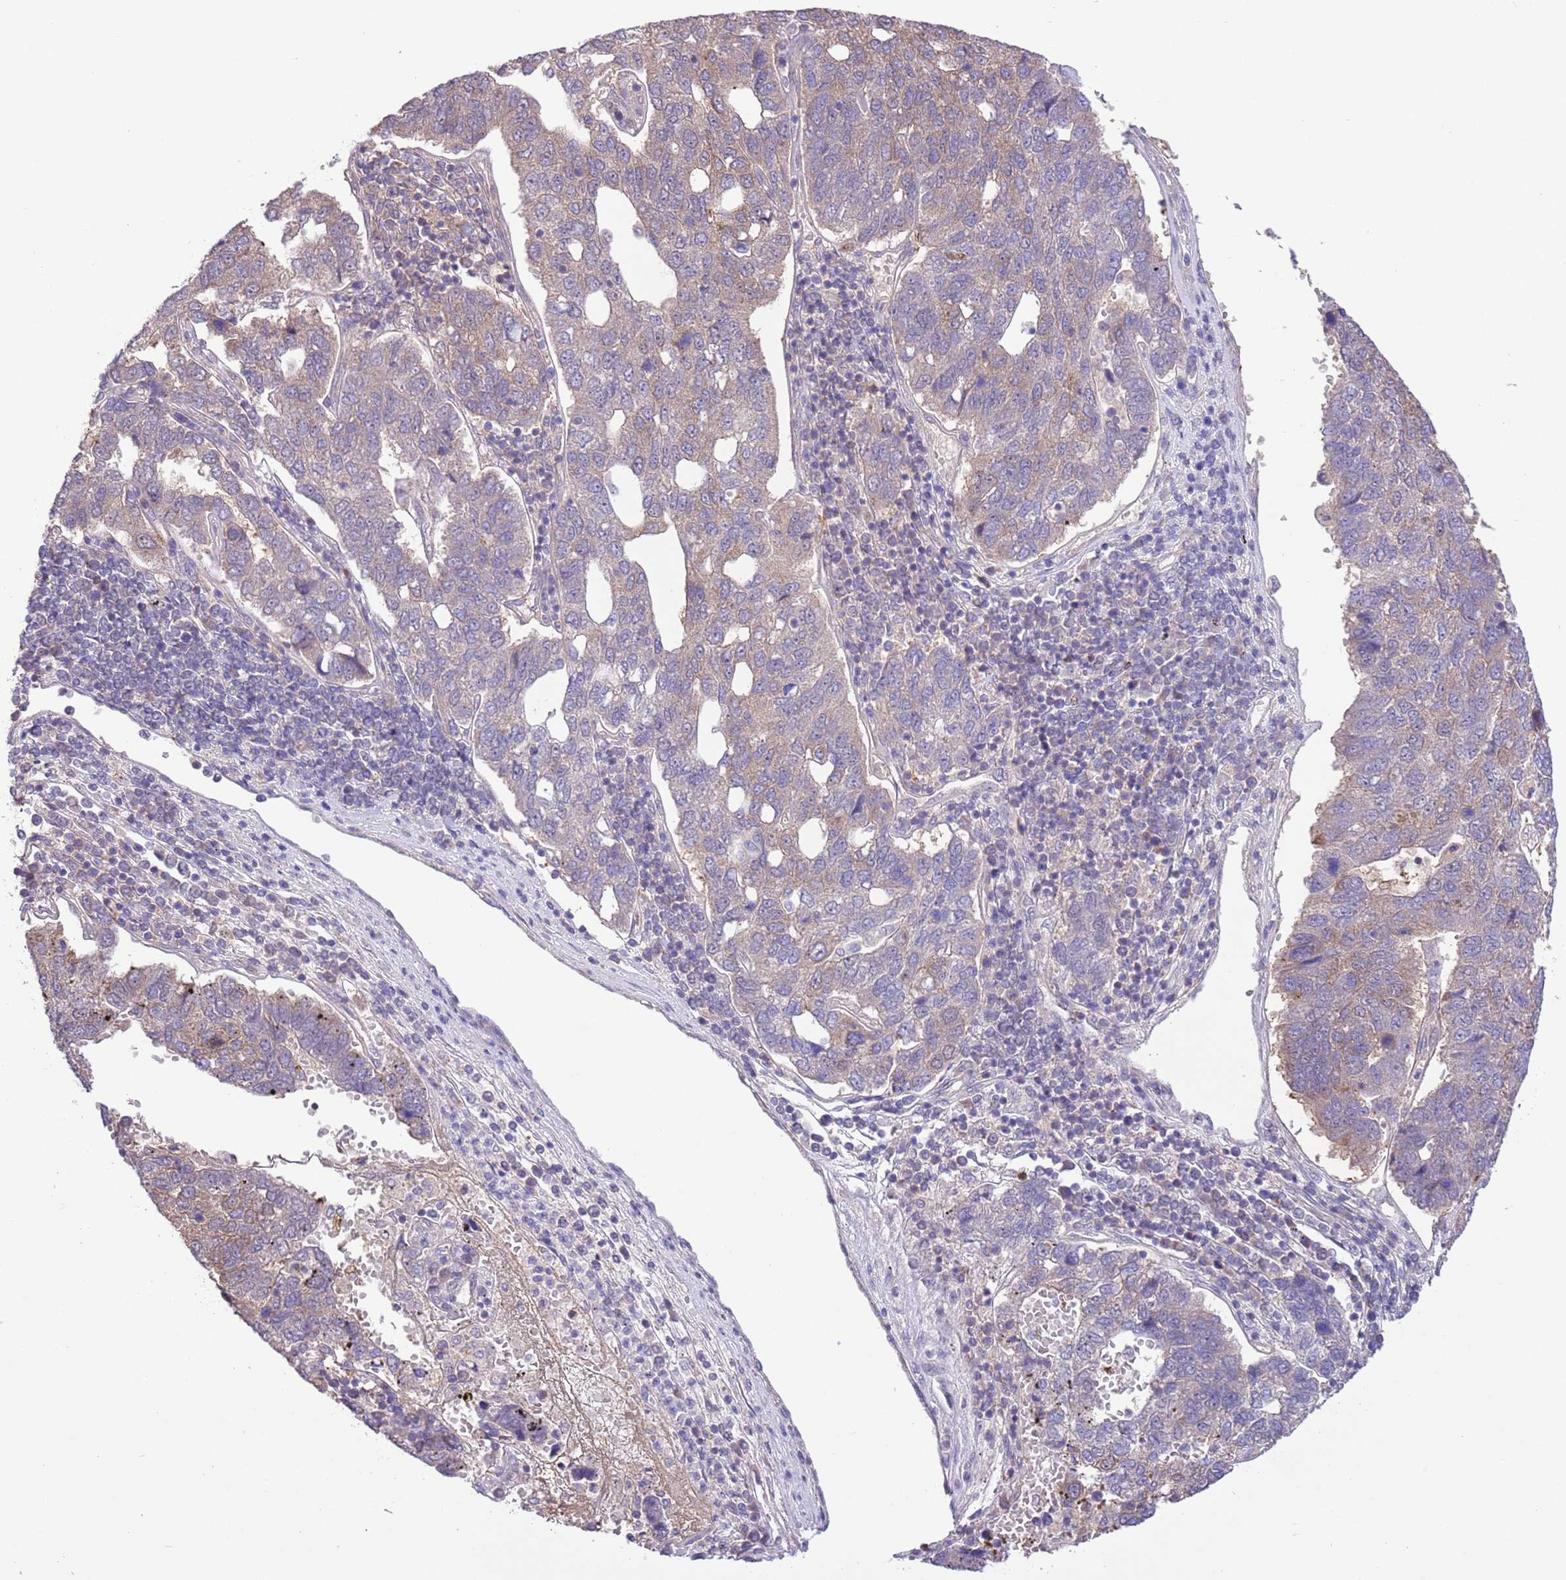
{"staining": {"intensity": "weak", "quantity": ">75%", "location": "cytoplasmic/membranous"}, "tissue": "pancreatic cancer", "cell_type": "Tumor cells", "image_type": "cancer", "snomed": [{"axis": "morphology", "description": "Adenocarcinoma, NOS"}, {"axis": "topography", "description": "Pancreas"}], "caption": "Pancreatic cancer stained with a protein marker exhibits weak staining in tumor cells.", "gene": "PRR32", "patient": {"sex": "female", "age": 61}}